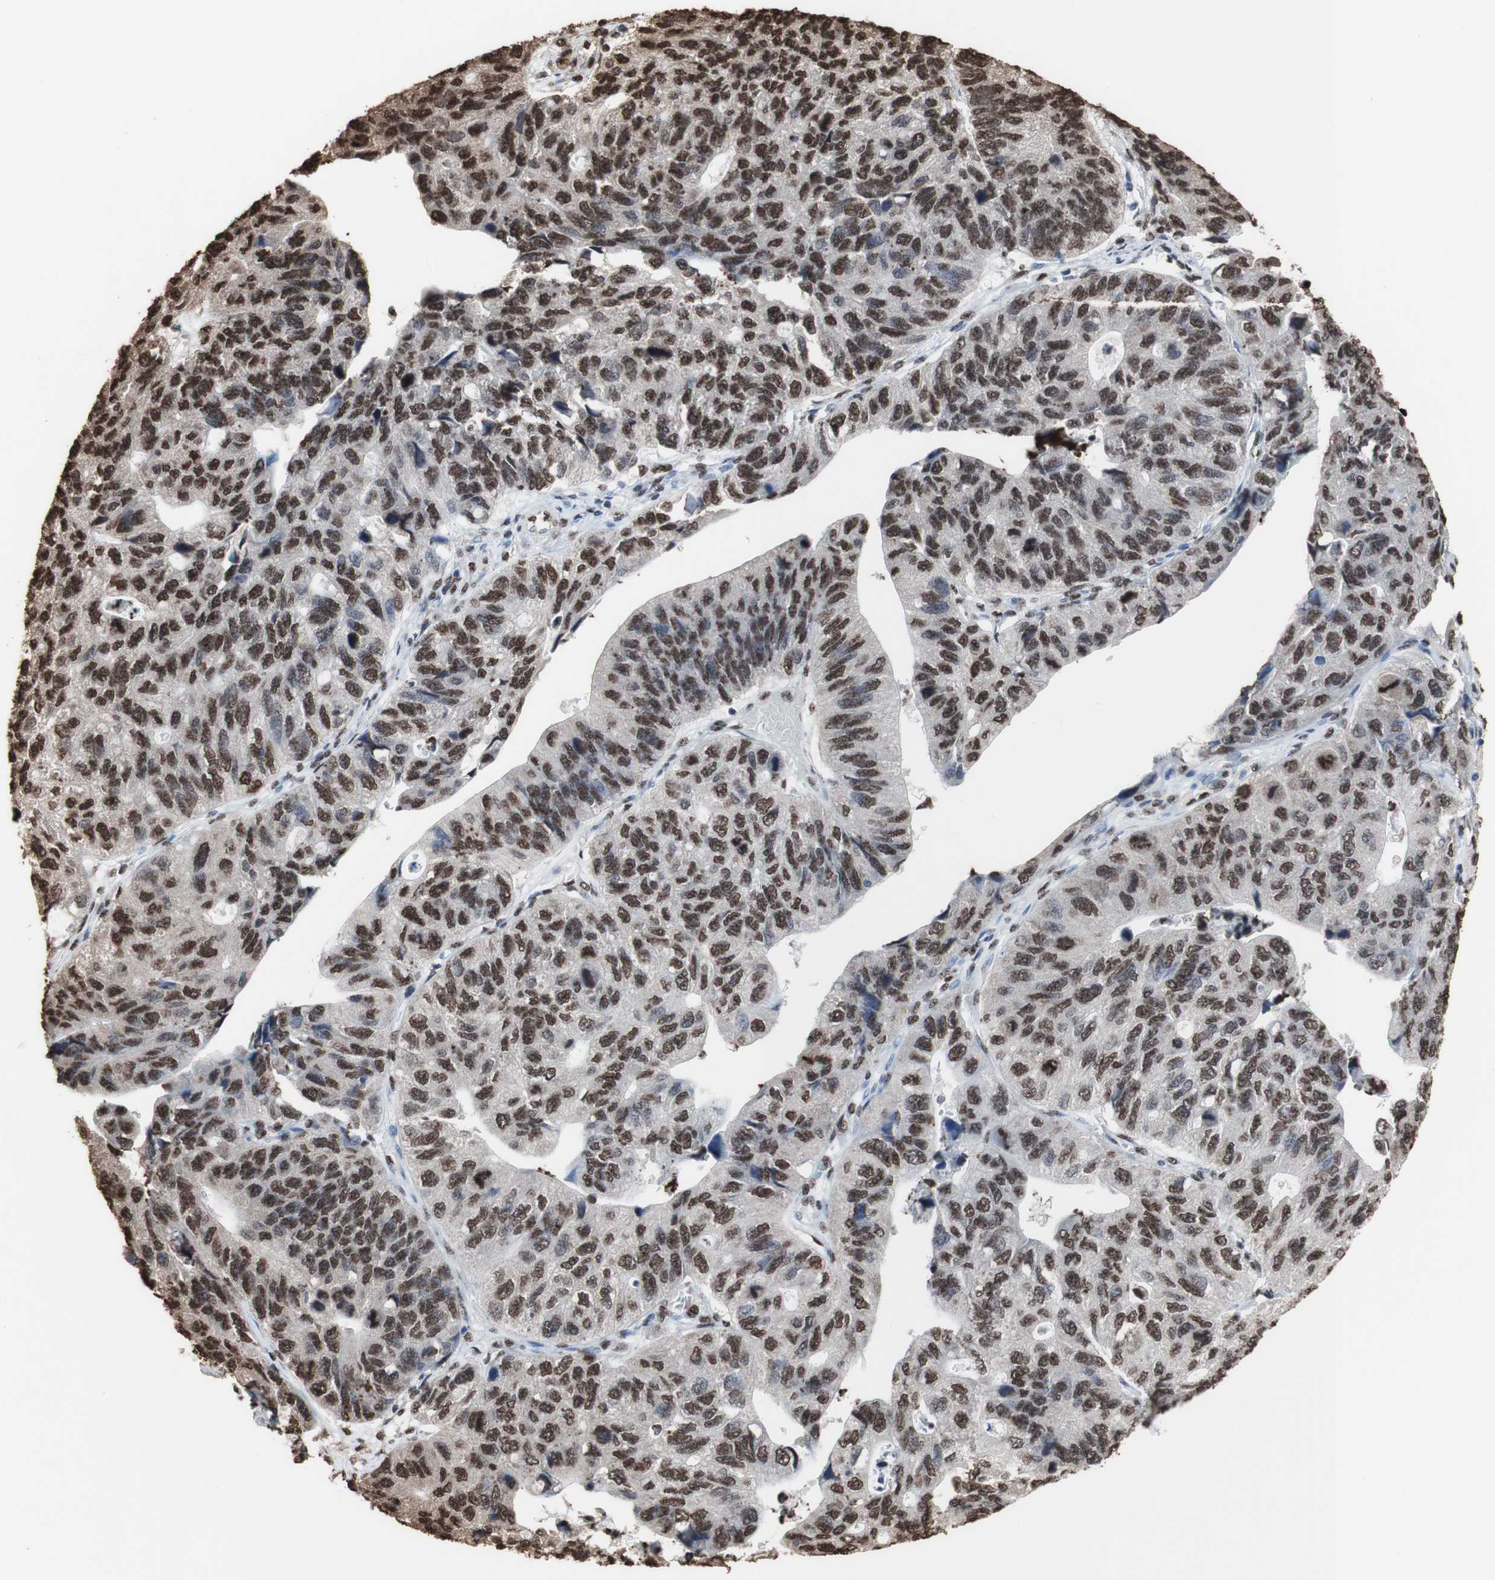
{"staining": {"intensity": "strong", "quantity": "25%-75%", "location": "cytoplasmic/membranous,nuclear"}, "tissue": "stomach cancer", "cell_type": "Tumor cells", "image_type": "cancer", "snomed": [{"axis": "morphology", "description": "Adenocarcinoma, NOS"}, {"axis": "topography", "description": "Stomach"}], "caption": "Immunohistochemistry (IHC) photomicrograph of neoplastic tissue: stomach cancer stained using immunohistochemistry (IHC) shows high levels of strong protein expression localized specifically in the cytoplasmic/membranous and nuclear of tumor cells, appearing as a cytoplasmic/membranous and nuclear brown color.", "gene": "PIDD1", "patient": {"sex": "male", "age": 59}}